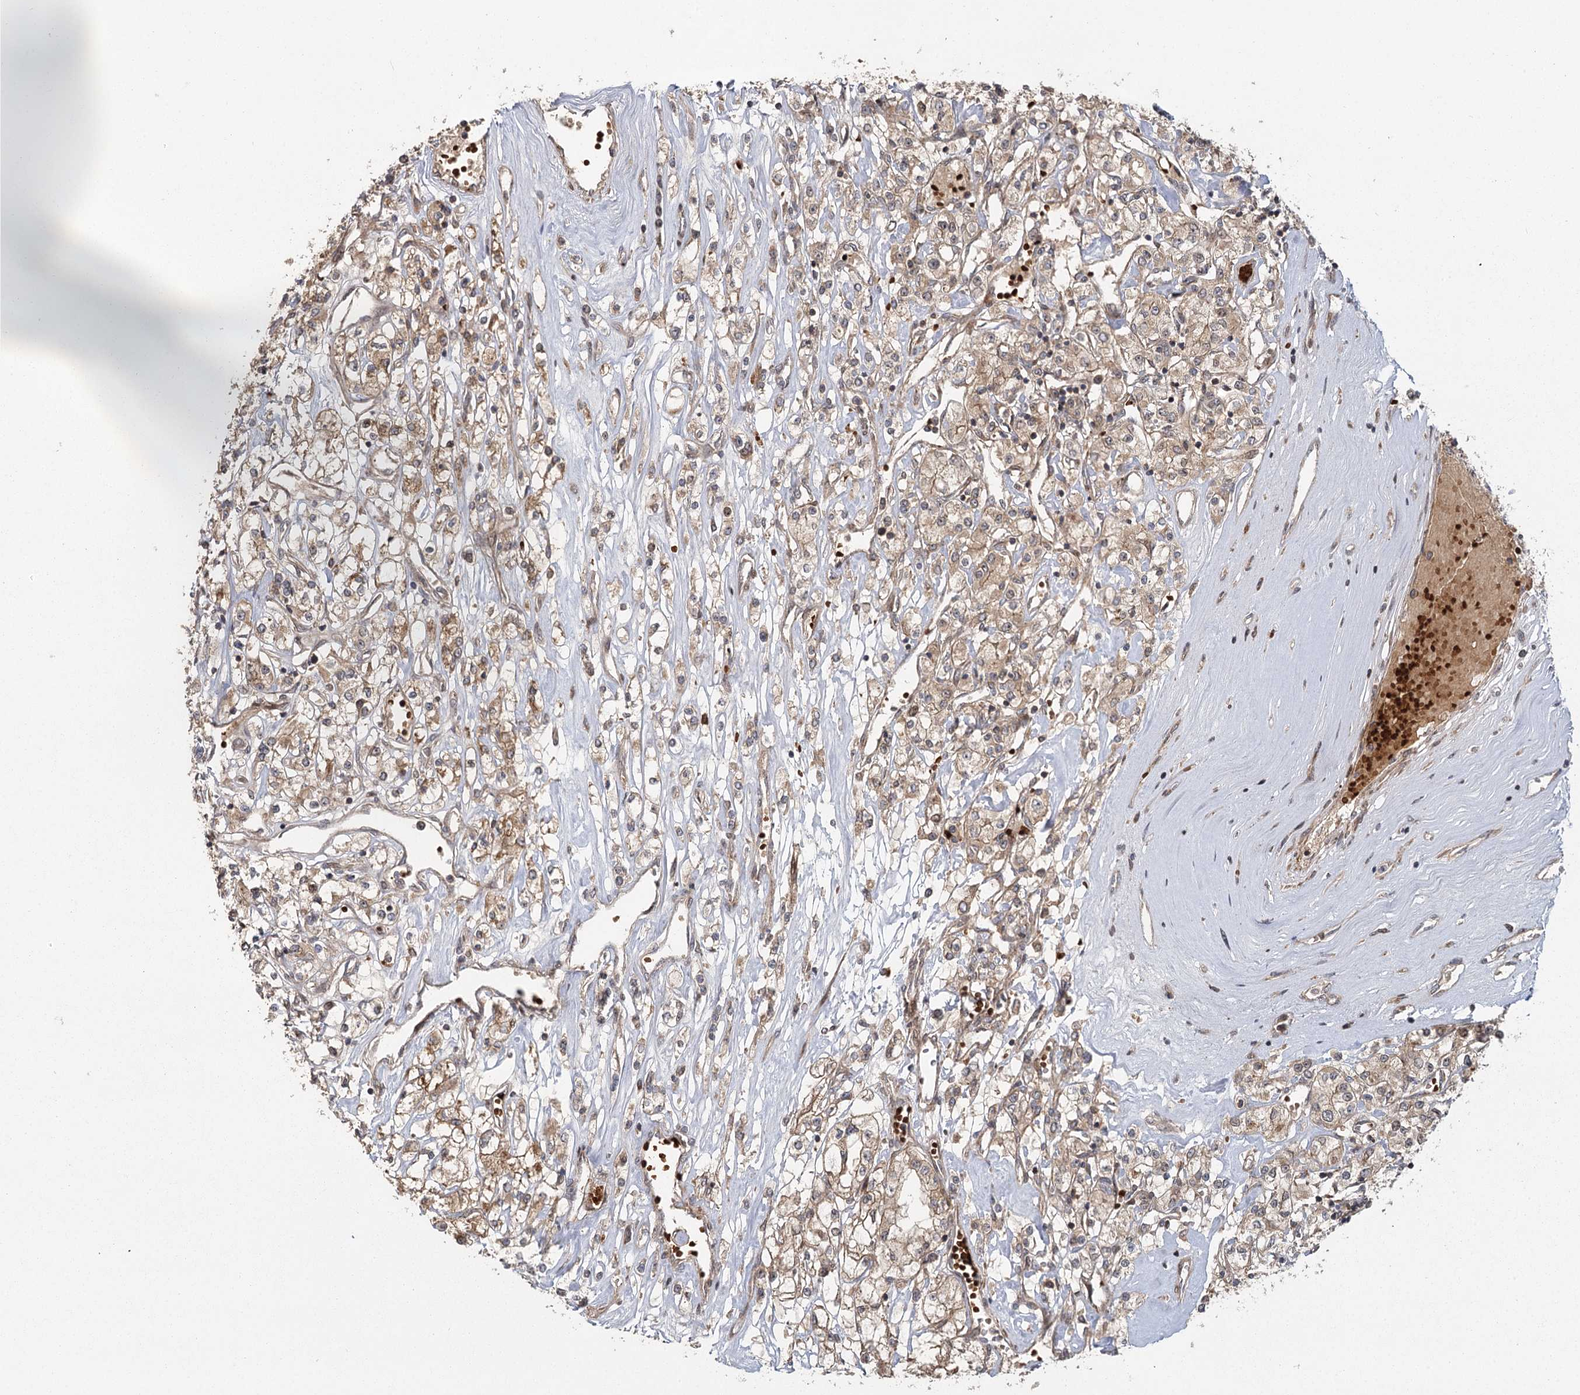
{"staining": {"intensity": "moderate", "quantity": ">75%", "location": "cytoplasmic/membranous"}, "tissue": "renal cancer", "cell_type": "Tumor cells", "image_type": "cancer", "snomed": [{"axis": "morphology", "description": "Adenocarcinoma, NOS"}, {"axis": "topography", "description": "Kidney"}], "caption": "Renal adenocarcinoma tissue demonstrates moderate cytoplasmic/membranous staining in about >75% of tumor cells", "gene": "RAPGEF6", "patient": {"sex": "female", "age": 59}}